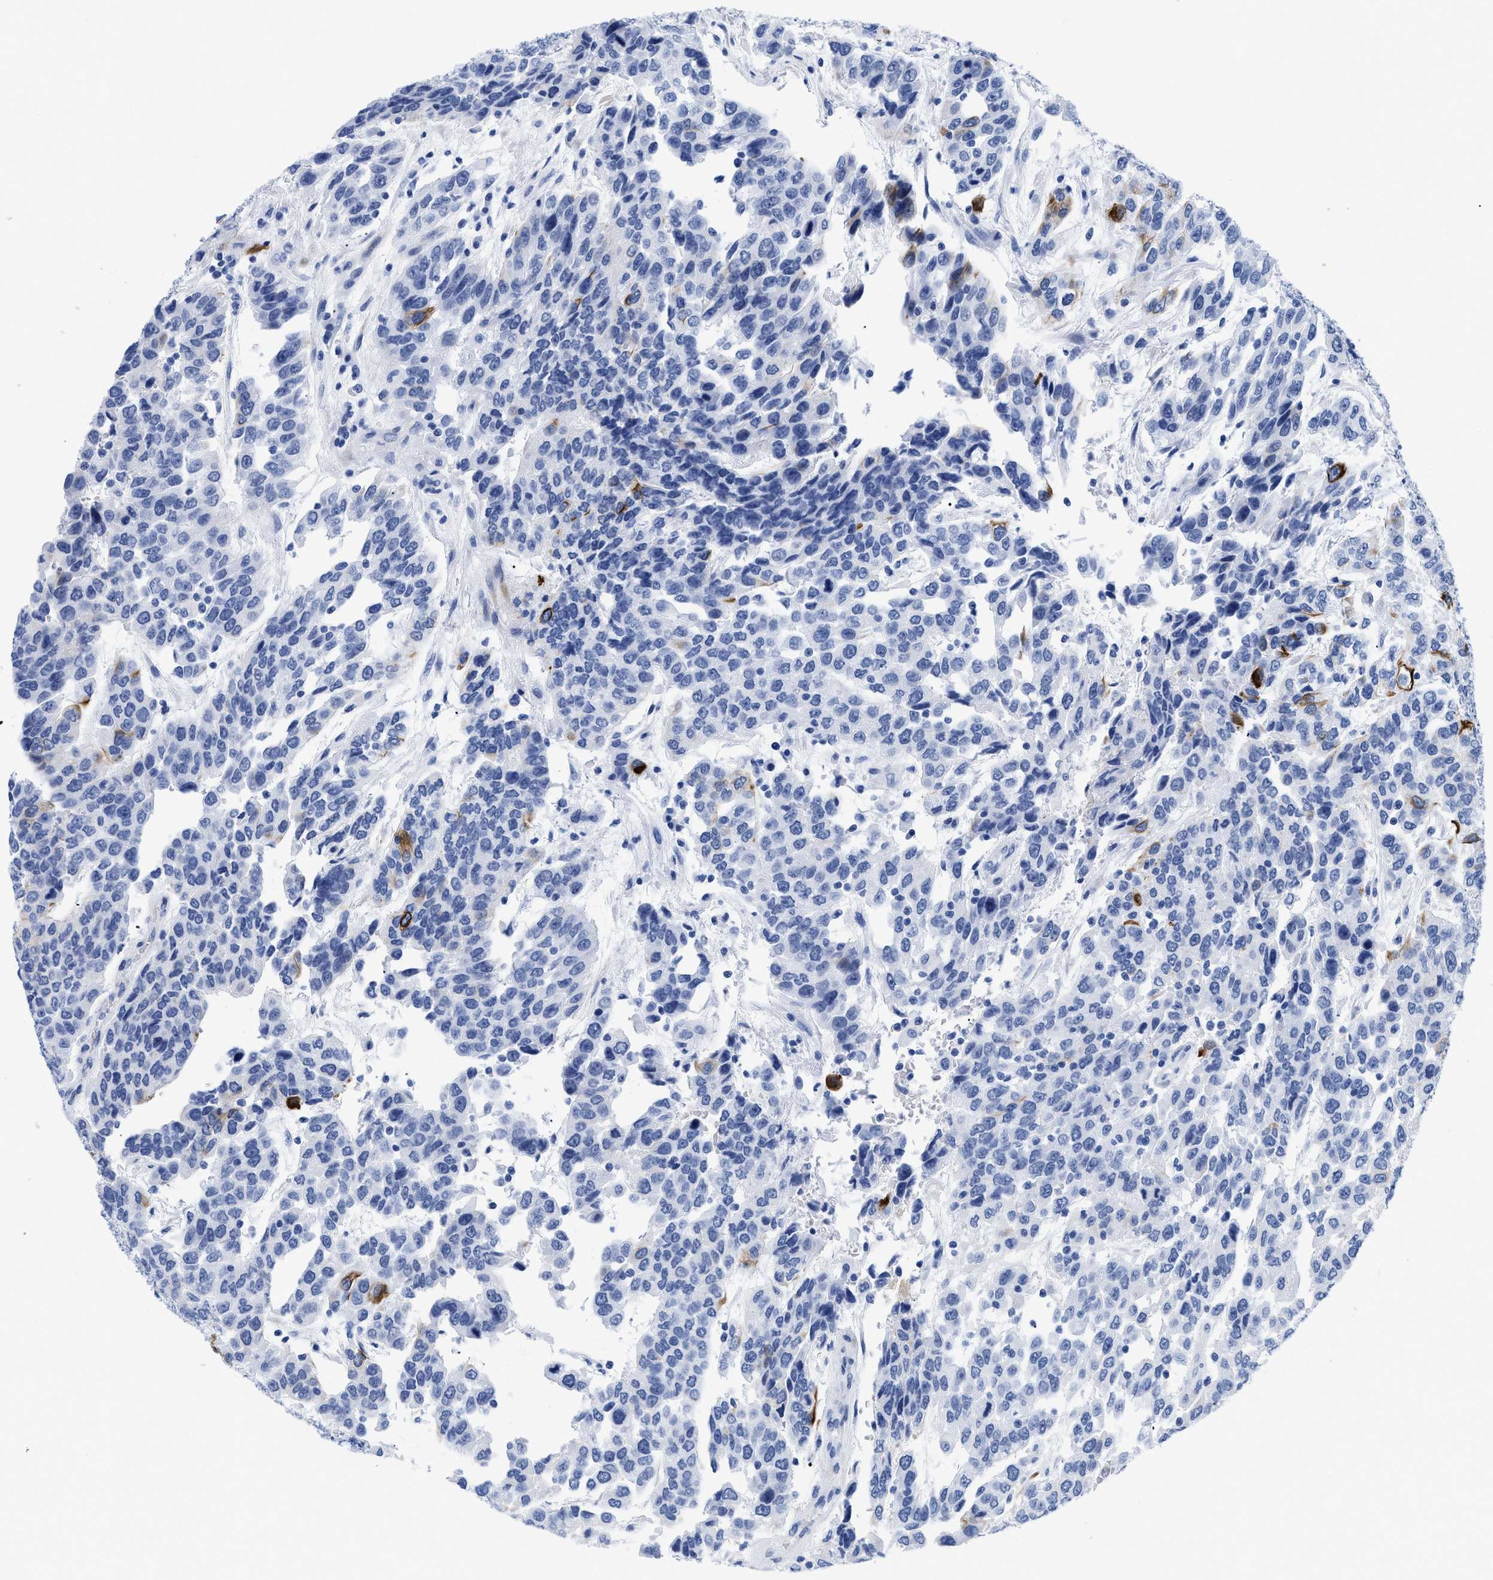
{"staining": {"intensity": "strong", "quantity": "<25%", "location": "cytoplasmic/membranous"}, "tissue": "urothelial cancer", "cell_type": "Tumor cells", "image_type": "cancer", "snomed": [{"axis": "morphology", "description": "Urothelial carcinoma, High grade"}, {"axis": "topography", "description": "Urinary bladder"}], "caption": "The micrograph displays immunohistochemical staining of urothelial cancer. There is strong cytoplasmic/membranous expression is seen in approximately <25% of tumor cells.", "gene": "DUSP26", "patient": {"sex": "female", "age": 80}}